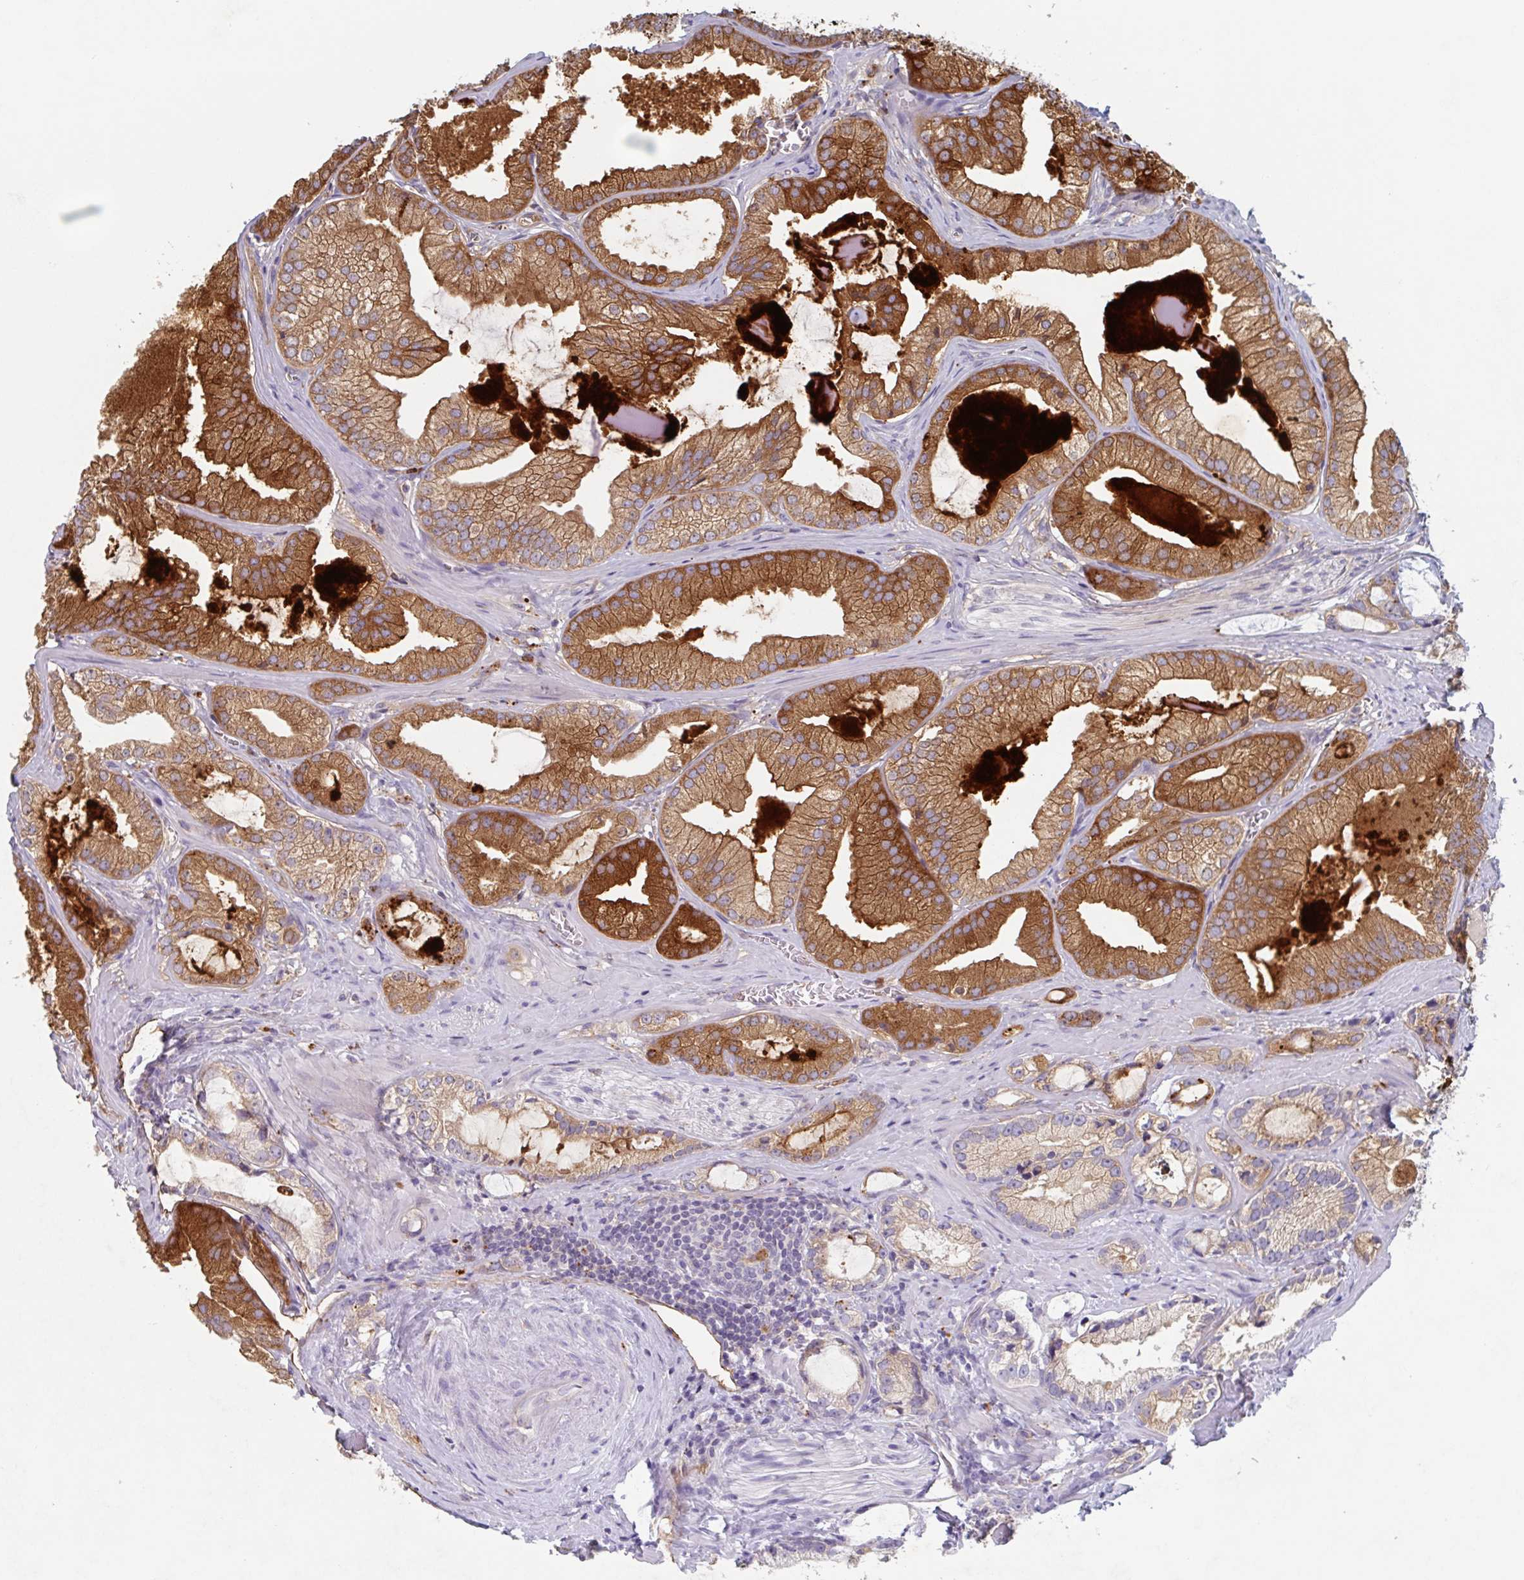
{"staining": {"intensity": "strong", "quantity": ">75%", "location": "cytoplasmic/membranous"}, "tissue": "prostate cancer", "cell_type": "Tumor cells", "image_type": "cancer", "snomed": [{"axis": "morphology", "description": "Adenocarcinoma, Medium grade"}, {"axis": "topography", "description": "Prostate"}], "caption": "Brown immunohistochemical staining in human prostate cancer (medium-grade adenocarcinoma) reveals strong cytoplasmic/membranous expression in about >75% of tumor cells. The protein is stained brown, and the nuclei are stained in blue (DAB IHC with brightfield microscopy, high magnification).", "gene": "MANBA", "patient": {"sex": "male", "age": 57}}